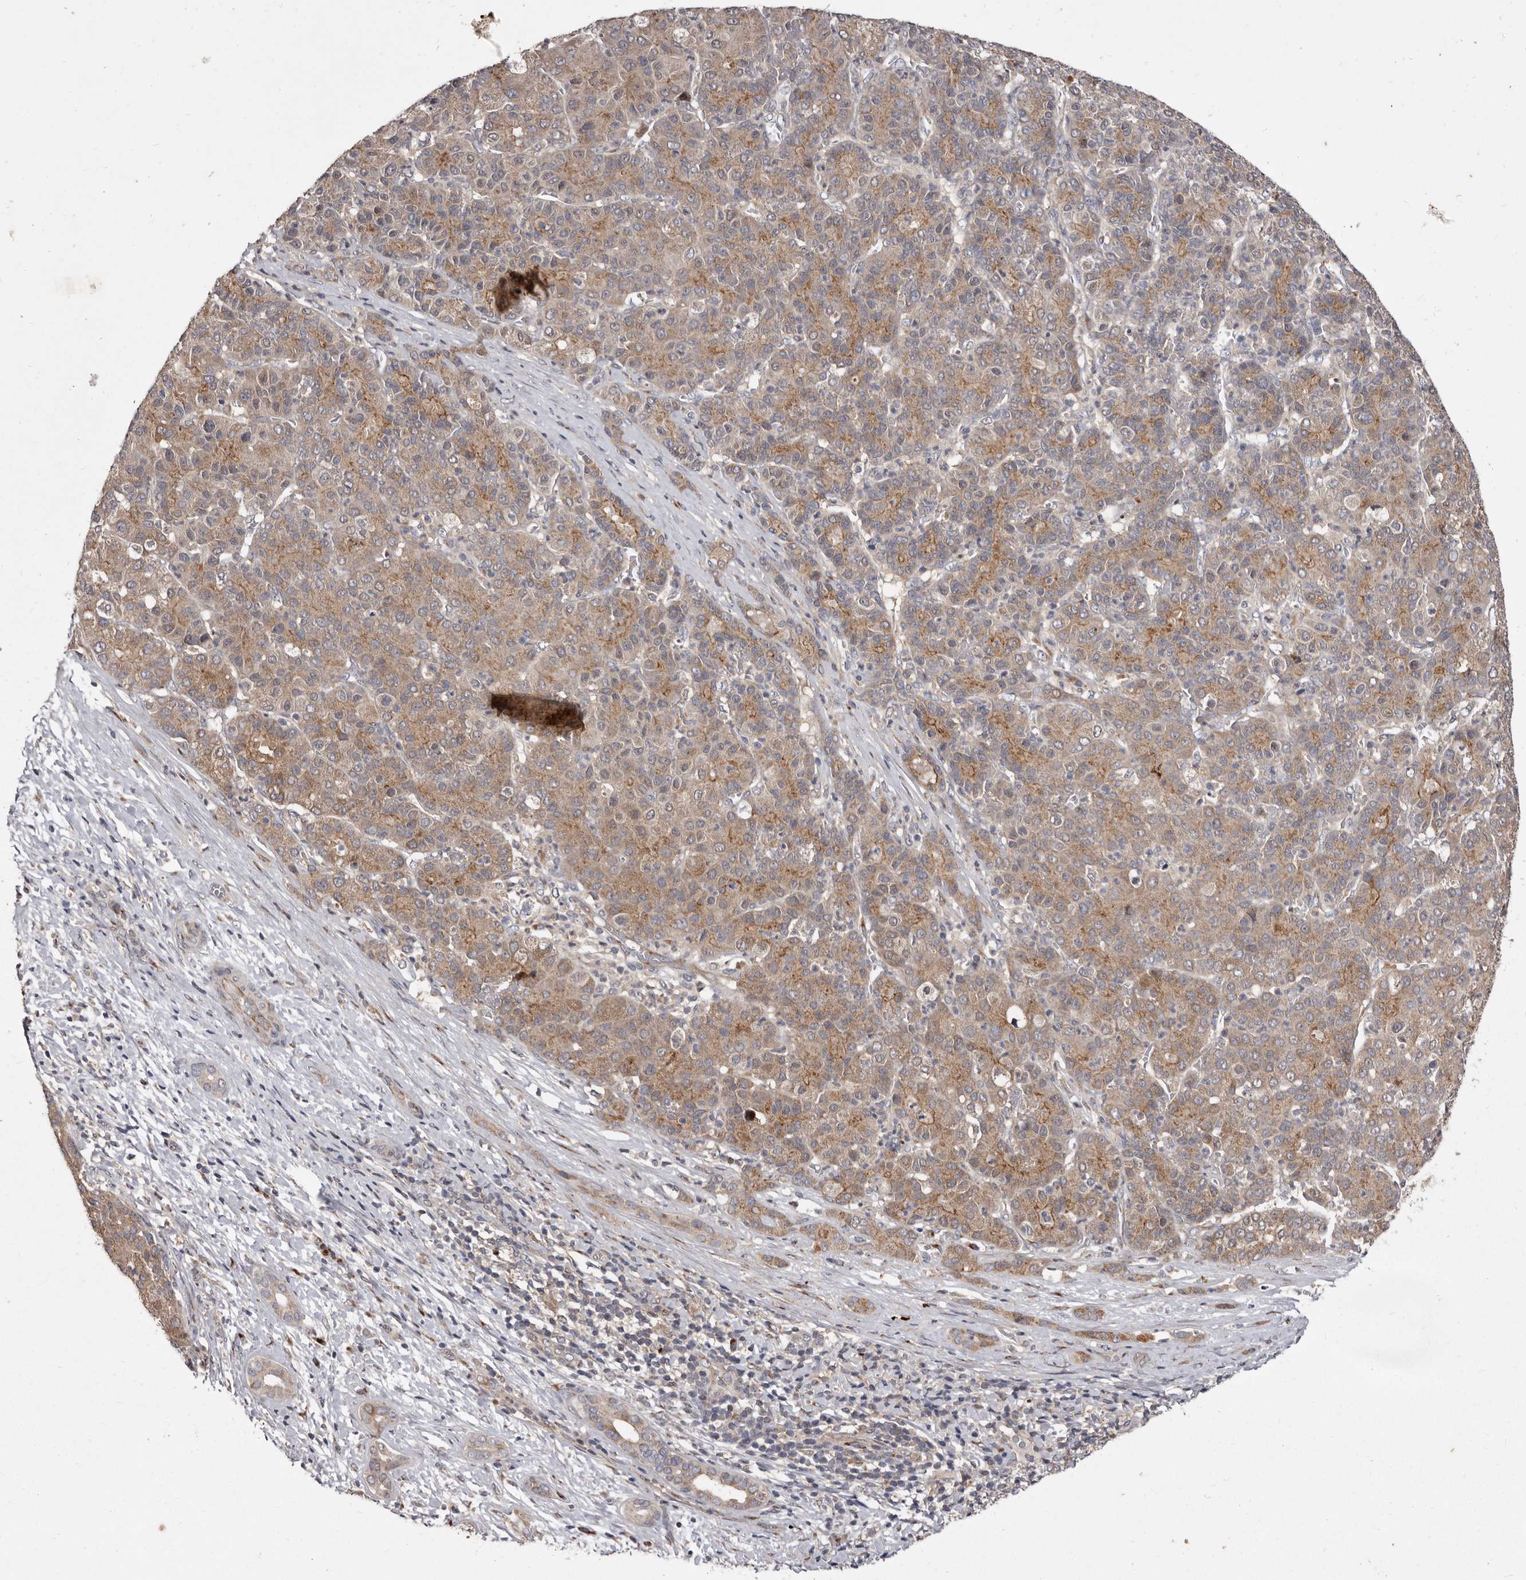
{"staining": {"intensity": "moderate", "quantity": ">75%", "location": "cytoplasmic/membranous"}, "tissue": "liver cancer", "cell_type": "Tumor cells", "image_type": "cancer", "snomed": [{"axis": "morphology", "description": "Carcinoma, Hepatocellular, NOS"}, {"axis": "topography", "description": "Liver"}], "caption": "Brown immunohistochemical staining in liver cancer (hepatocellular carcinoma) shows moderate cytoplasmic/membranous staining in approximately >75% of tumor cells.", "gene": "FLAD1", "patient": {"sex": "male", "age": 65}}